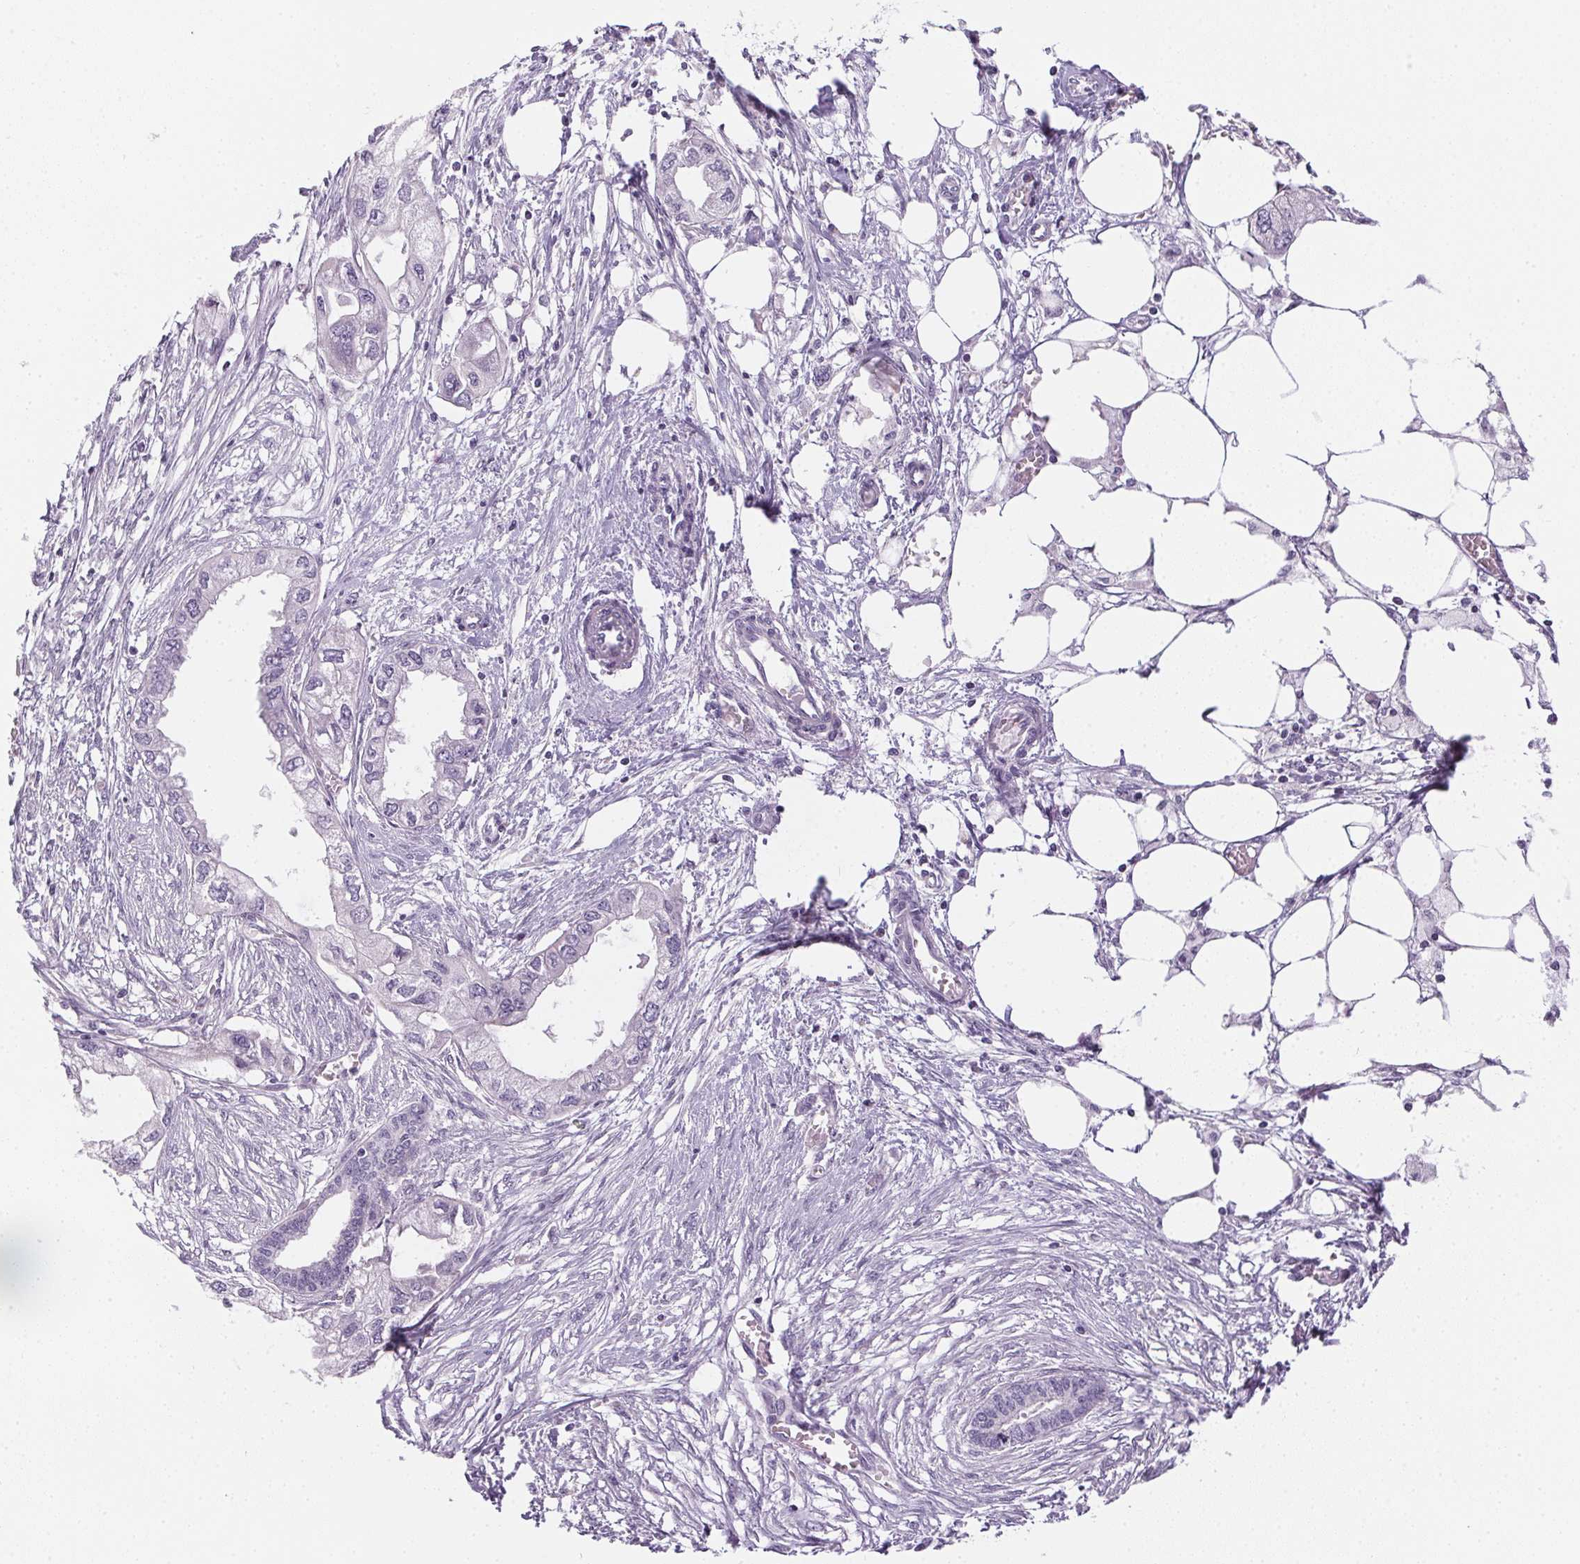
{"staining": {"intensity": "negative", "quantity": "none", "location": "none"}, "tissue": "endometrial cancer", "cell_type": "Tumor cells", "image_type": "cancer", "snomed": [{"axis": "morphology", "description": "Adenocarcinoma, NOS"}, {"axis": "morphology", "description": "Adenocarcinoma, metastatic, NOS"}, {"axis": "topography", "description": "Adipose tissue"}, {"axis": "topography", "description": "Endometrium"}], "caption": "Endometrial adenocarcinoma was stained to show a protein in brown. There is no significant positivity in tumor cells.", "gene": "GSDMC", "patient": {"sex": "female", "age": 67}}